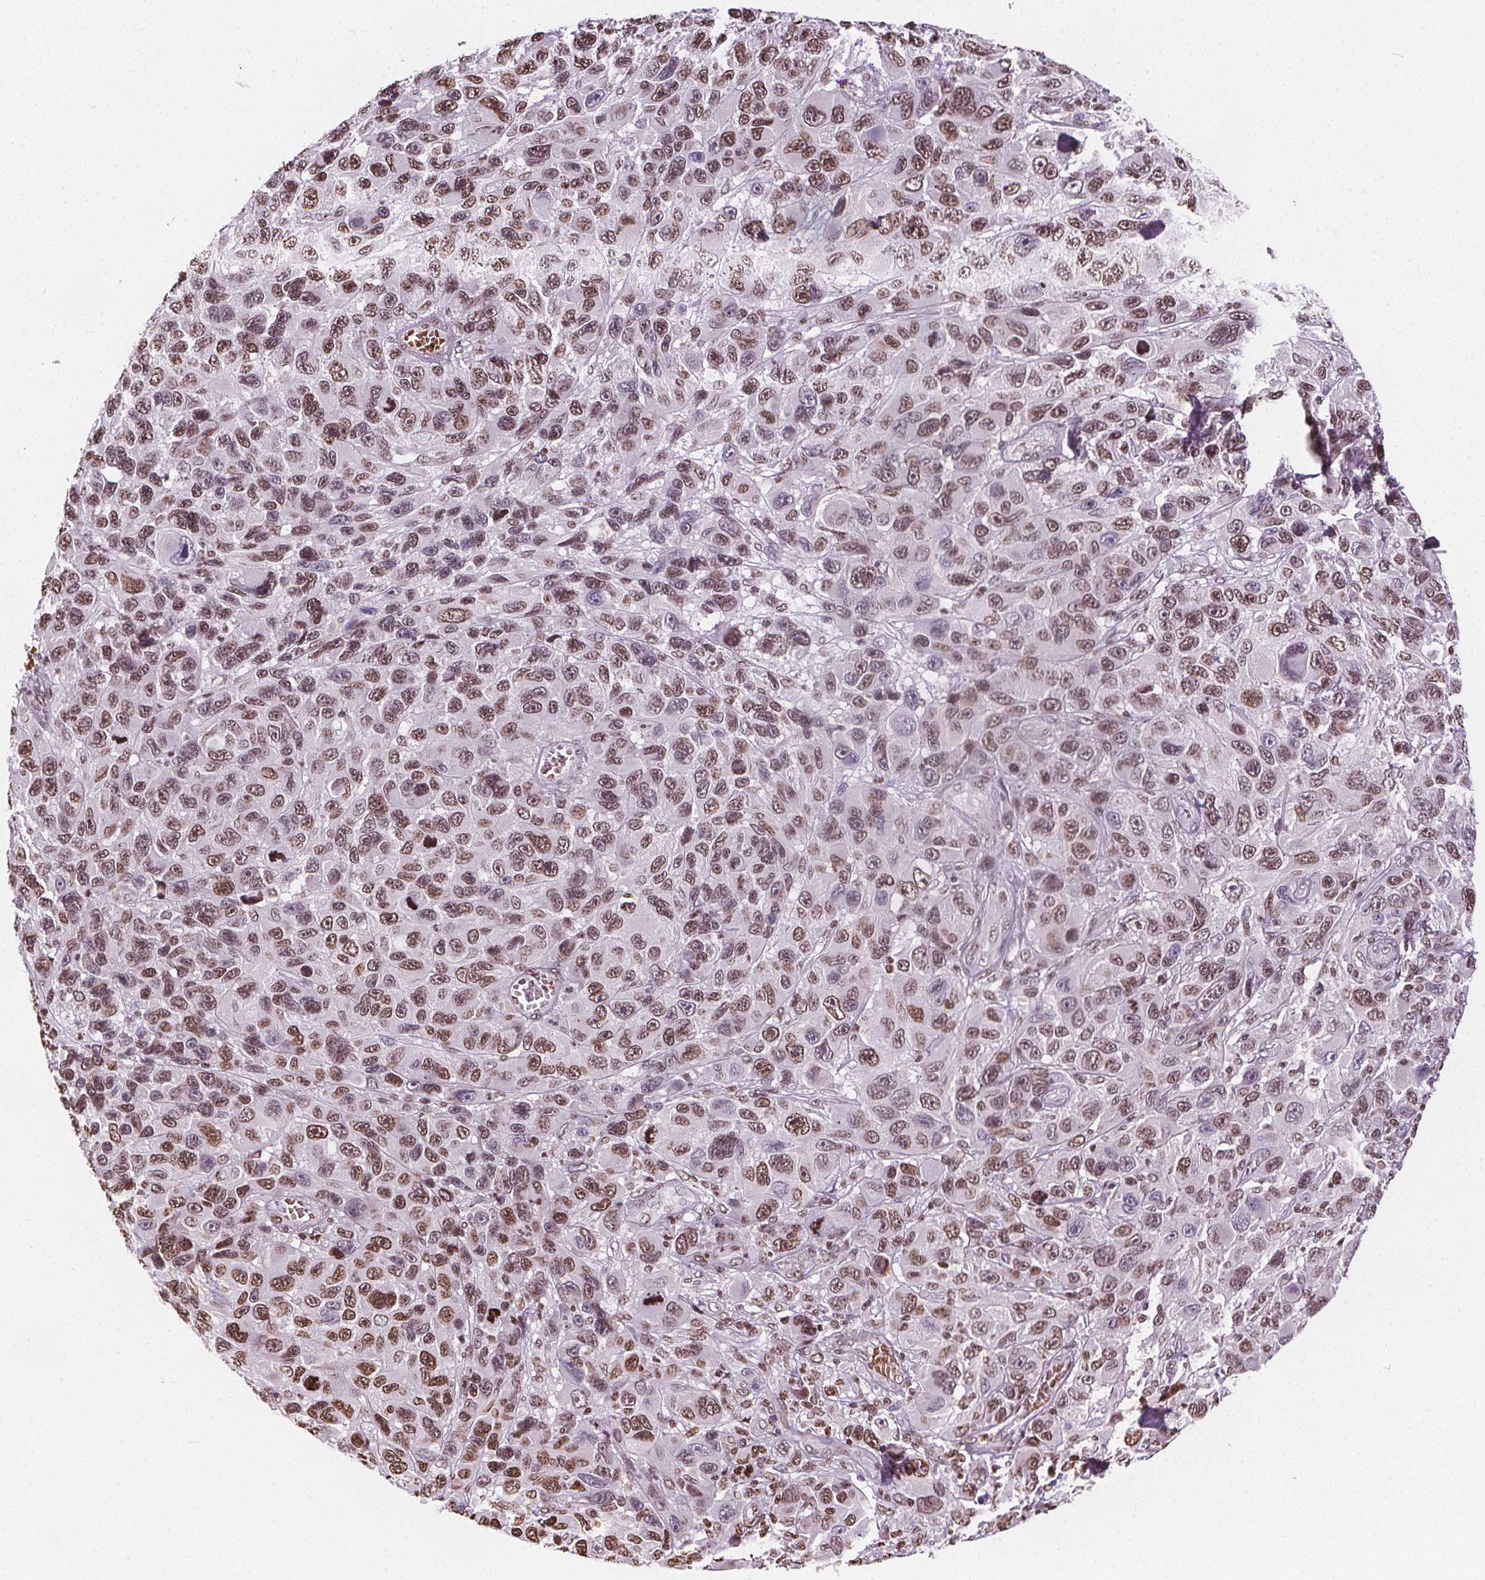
{"staining": {"intensity": "moderate", "quantity": ">75%", "location": "nuclear"}, "tissue": "melanoma", "cell_type": "Tumor cells", "image_type": "cancer", "snomed": [{"axis": "morphology", "description": "Malignant melanoma, NOS"}, {"axis": "topography", "description": "Skin"}], "caption": "A high-resolution histopathology image shows immunohistochemistry staining of melanoma, which shows moderate nuclear positivity in approximately >75% of tumor cells.", "gene": "ISLR2", "patient": {"sex": "male", "age": 53}}